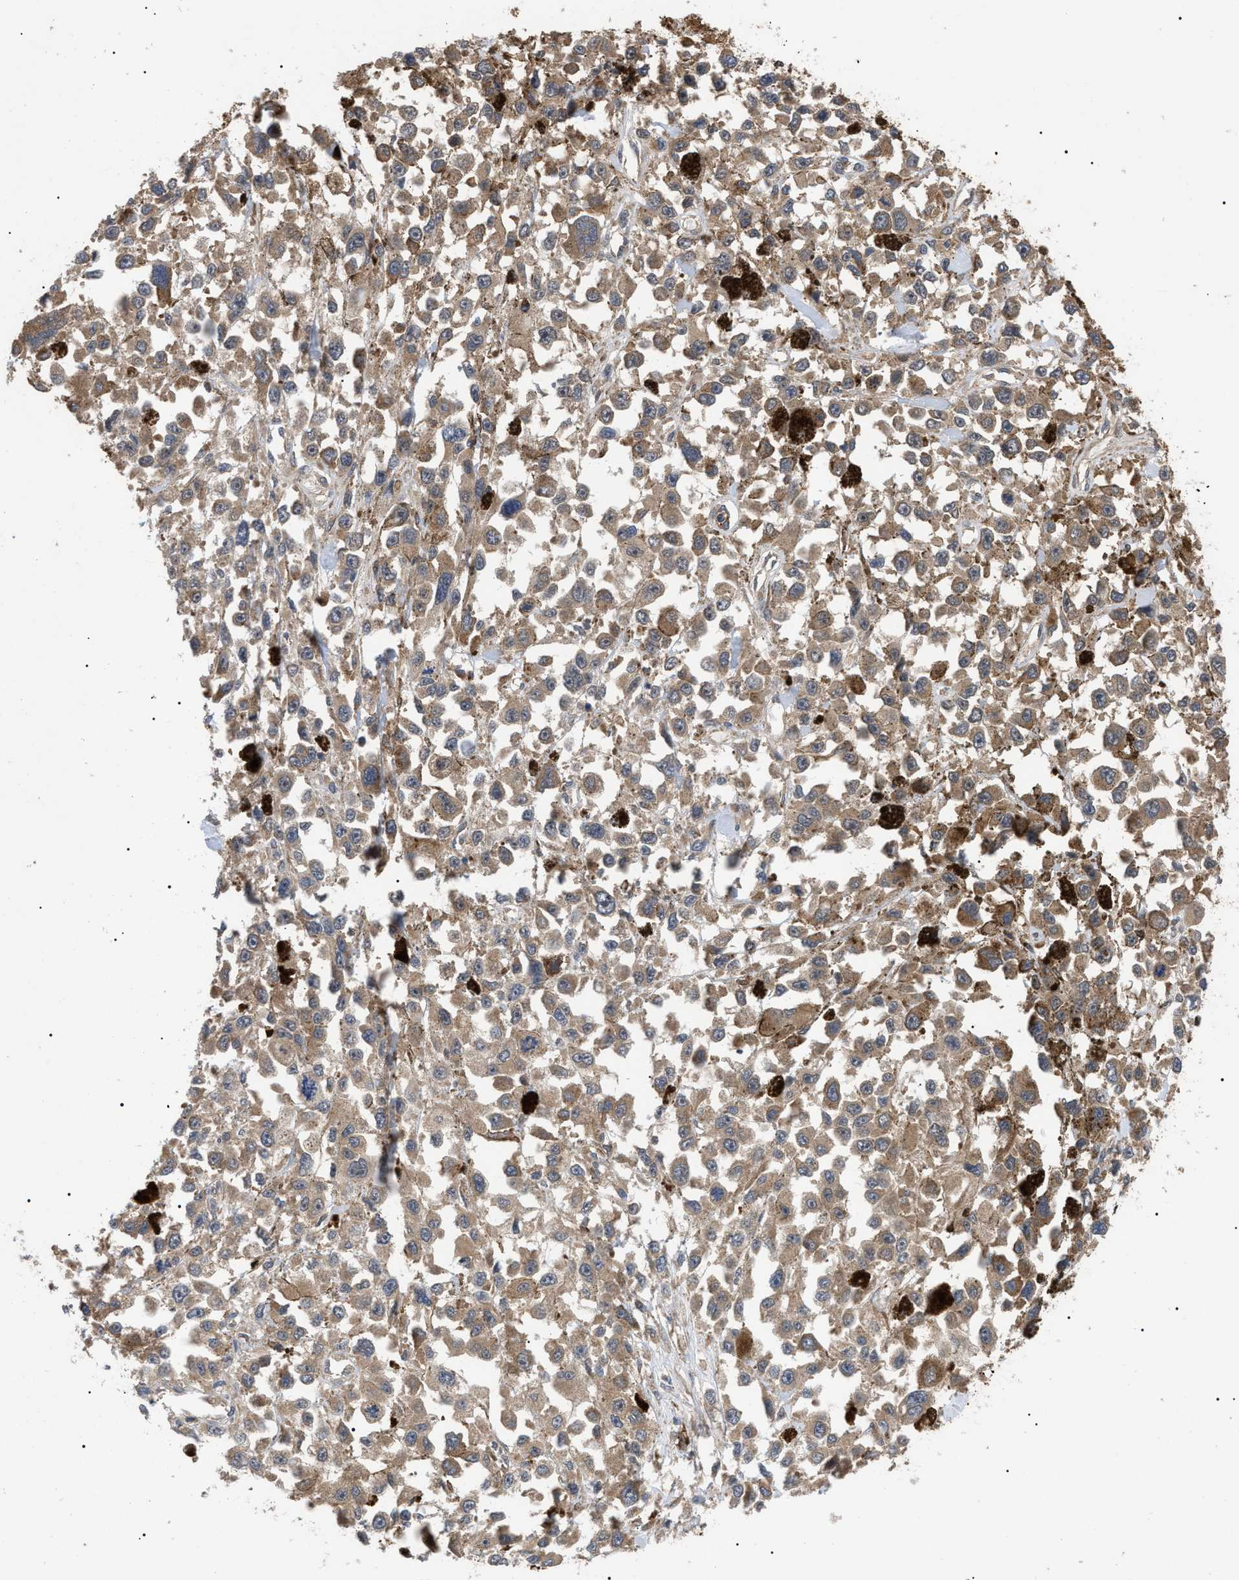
{"staining": {"intensity": "weak", "quantity": ">75%", "location": "cytoplasmic/membranous"}, "tissue": "melanoma", "cell_type": "Tumor cells", "image_type": "cancer", "snomed": [{"axis": "morphology", "description": "Malignant melanoma, Metastatic site"}, {"axis": "topography", "description": "Lymph node"}], "caption": "Immunohistochemistry of malignant melanoma (metastatic site) shows low levels of weak cytoplasmic/membranous positivity in about >75% of tumor cells.", "gene": "ASTL", "patient": {"sex": "male", "age": 59}}